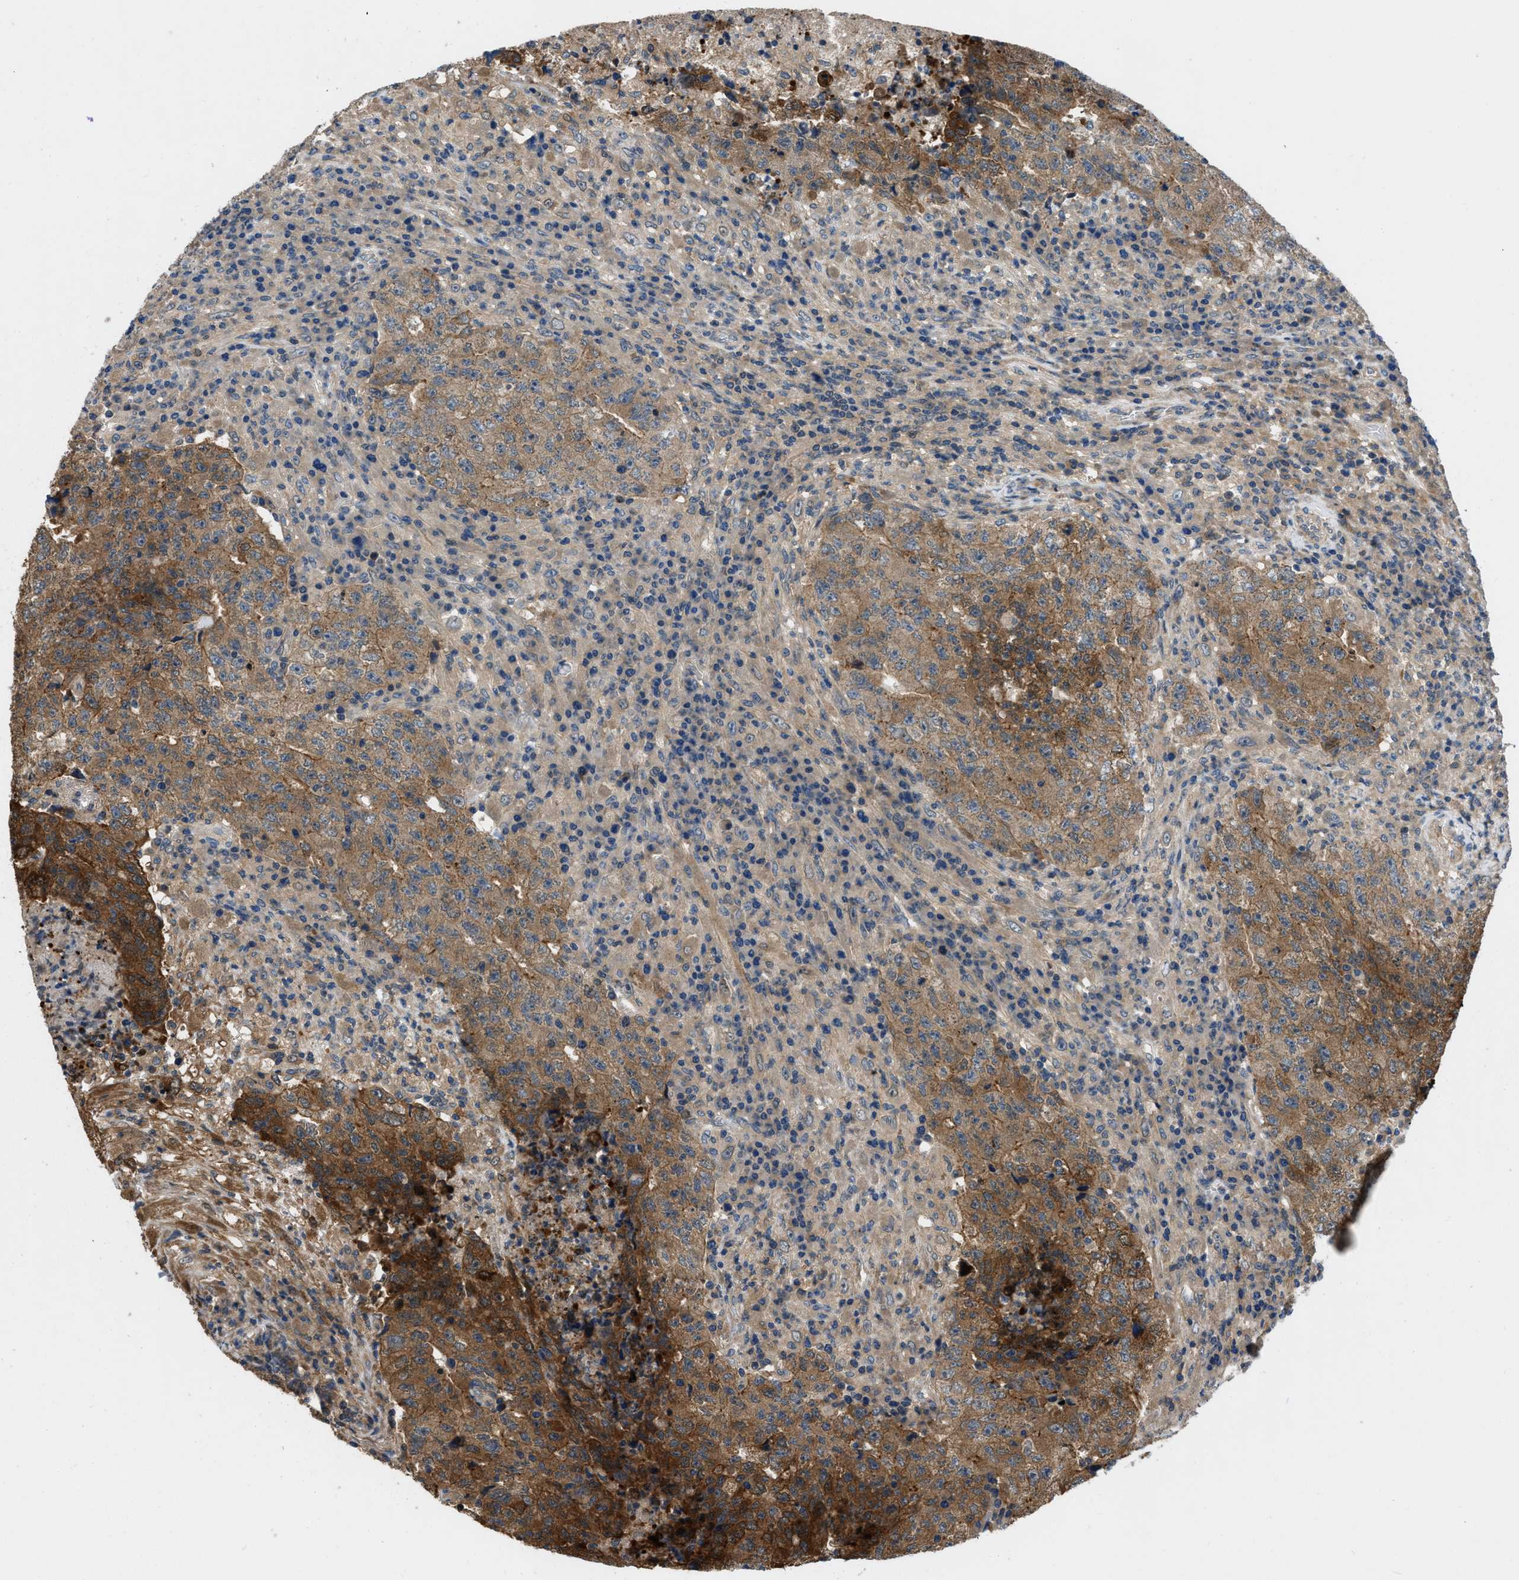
{"staining": {"intensity": "strong", "quantity": "25%-75%", "location": "cytoplasmic/membranous"}, "tissue": "testis cancer", "cell_type": "Tumor cells", "image_type": "cancer", "snomed": [{"axis": "morphology", "description": "Necrosis, NOS"}, {"axis": "morphology", "description": "Carcinoma, Embryonal, NOS"}, {"axis": "topography", "description": "Testis"}], "caption": "Immunohistochemical staining of testis cancer (embryonal carcinoma) reveals strong cytoplasmic/membranous protein staining in about 25%-75% of tumor cells.", "gene": "GPR31", "patient": {"sex": "male", "age": 19}}